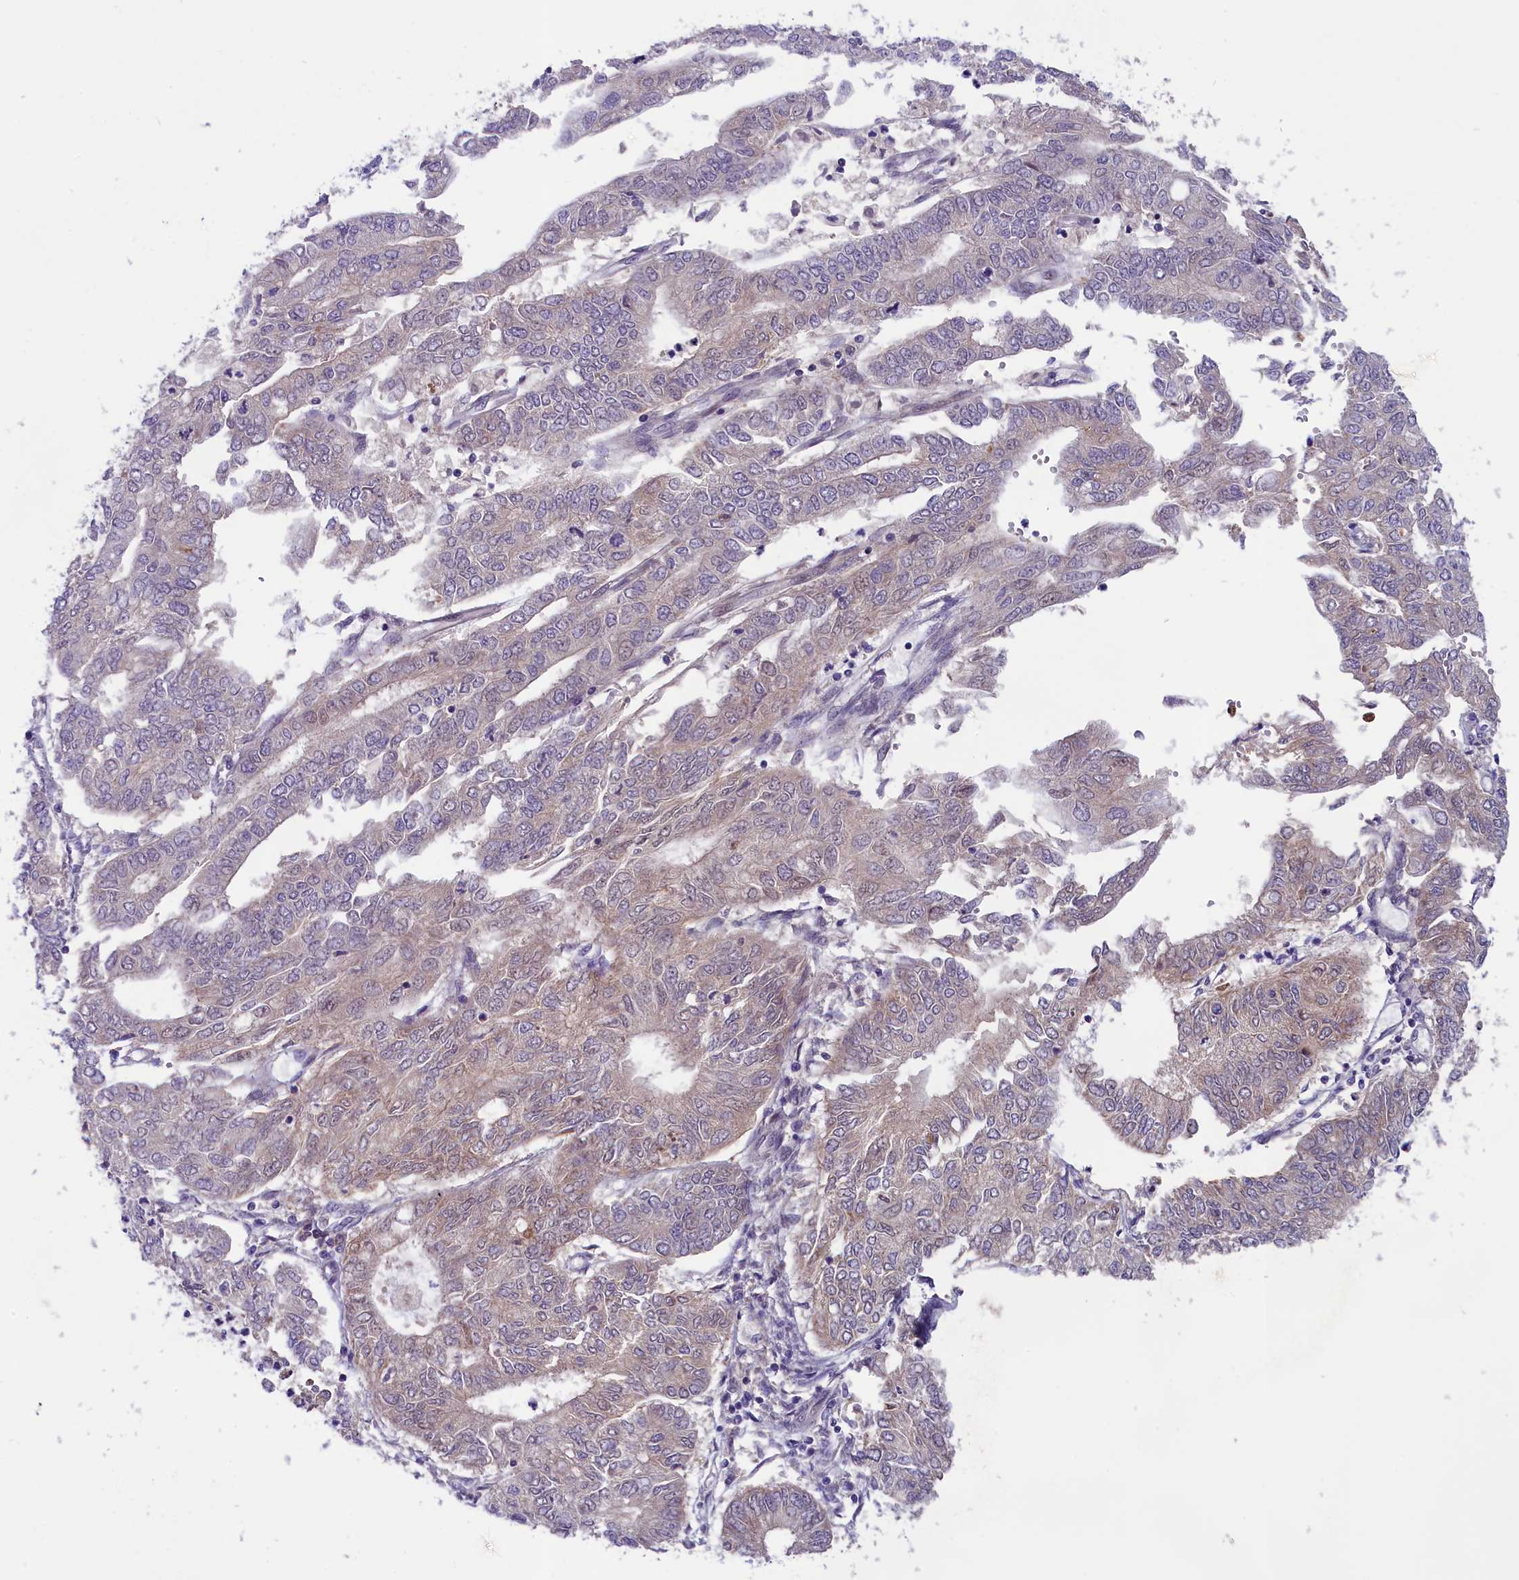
{"staining": {"intensity": "weak", "quantity": "25%-75%", "location": "cytoplasmic/membranous"}, "tissue": "endometrial cancer", "cell_type": "Tumor cells", "image_type": "cancer", "snomed": [{"axis": "morphology", "description": "Adenocarcinoma, NOS"}, {"axis": "topography", "description": "Endometrium"}], "caption": "Weak cytoplasmic/membranous expression for a protein is appreciated in about 25%-75% of tumor cells of endometrial cancer using immunohistochemistry (IHC).", "gene": "COG8", "patient": {"sex": "female", "age": 68}}